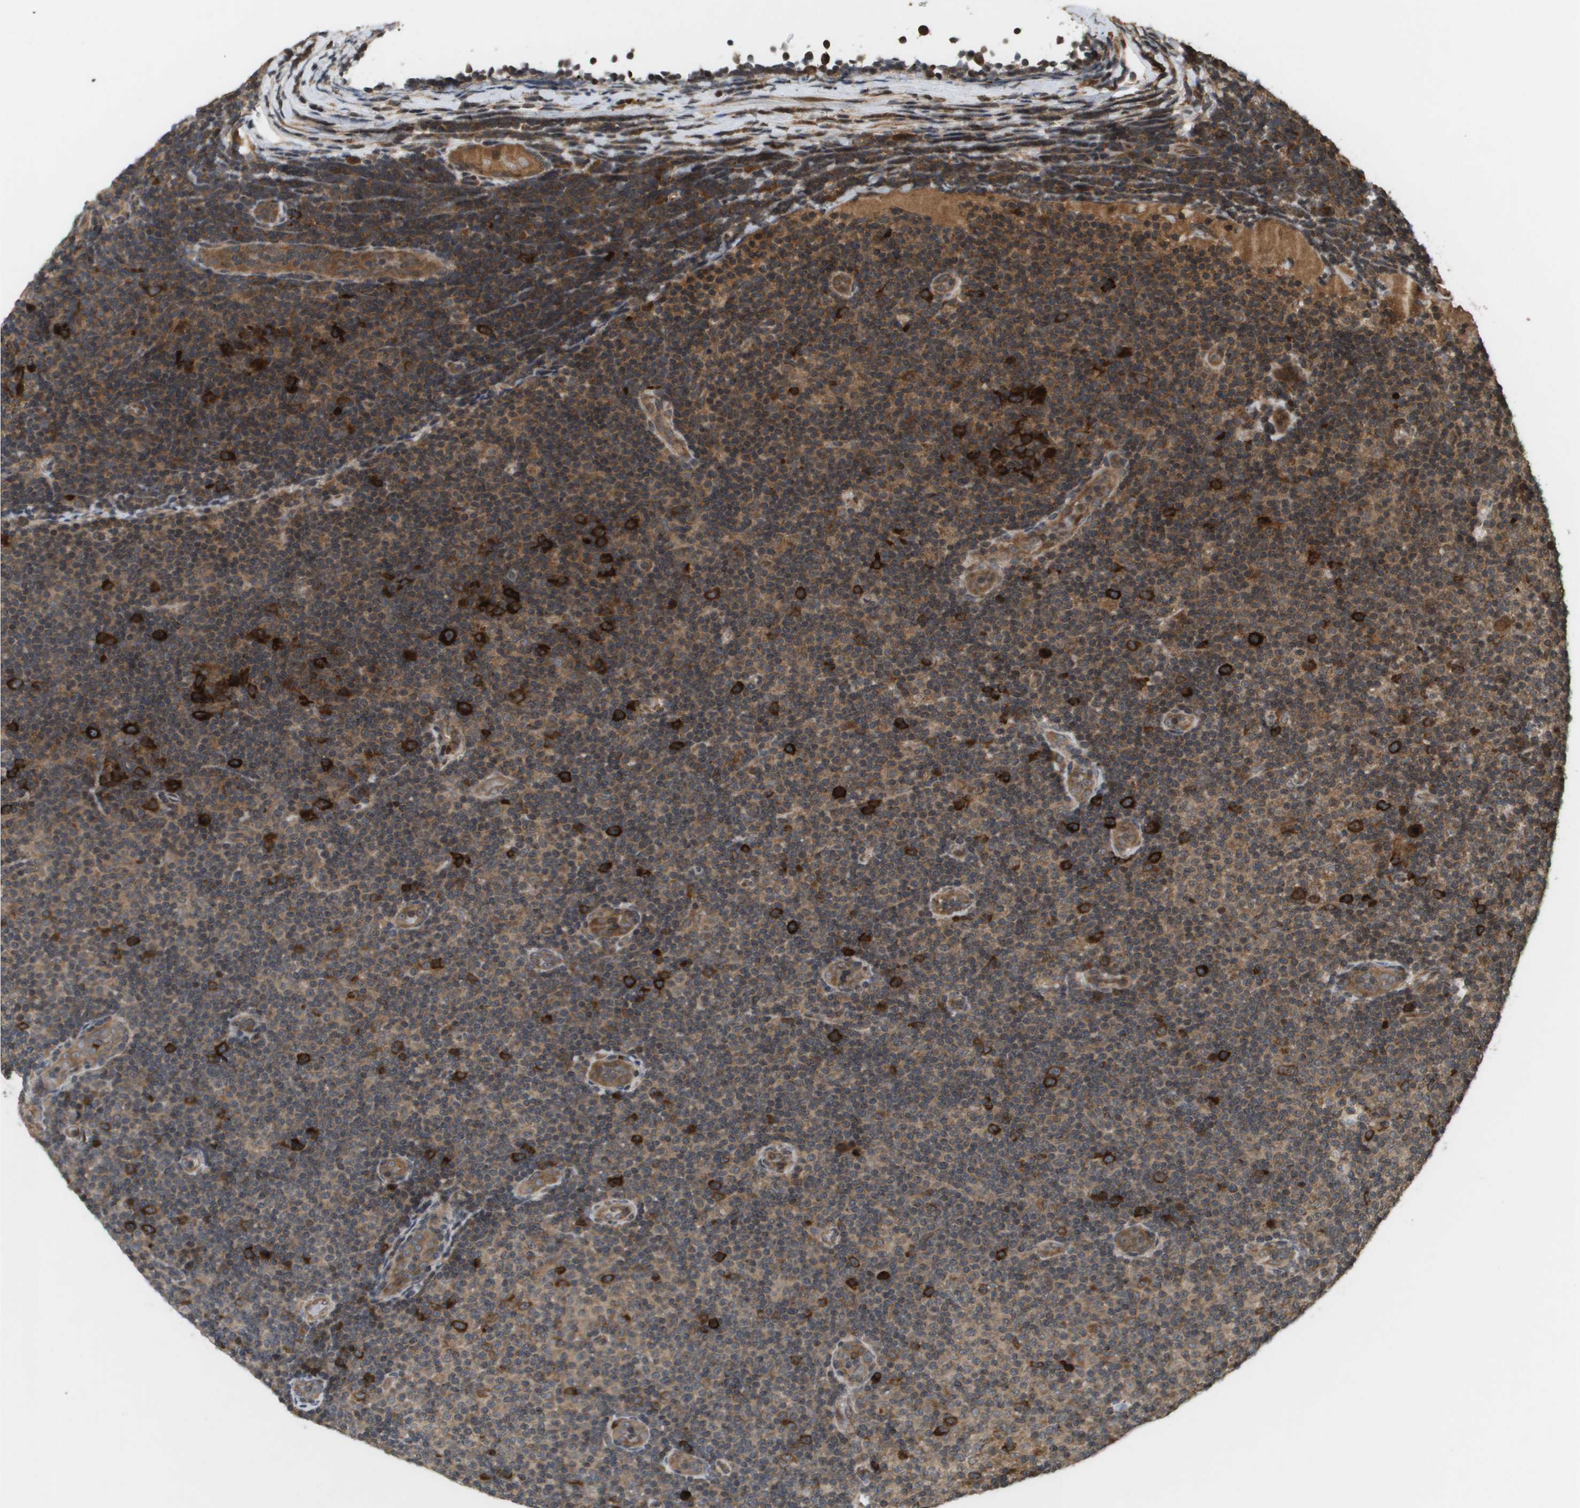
{"staining": {"intensity": "strong", "quantity": "25%-75%", "location": "cytoplasmic/membranous"}, "tissue": "lymphoma", "cell_type": "Tumor cells", "image_type": "cancer", "snomed": [{"axis": "morphology", "description": "Malignant lymphoma, non-Hodgkin's type, Low grade"}, {"axis": "topography", "description": "Lymph node"}], "caption": "An image of low-grade malignant lymphoma, non-Hodgkin's type stained for a protein shows strong cytoplasmic/membranous brown staining in tumor cells. (DAB = brown stain, brightfield microscopy at high magnification).", "gene": "KIF11", "patient": {"sex": "male", "age": 83}}